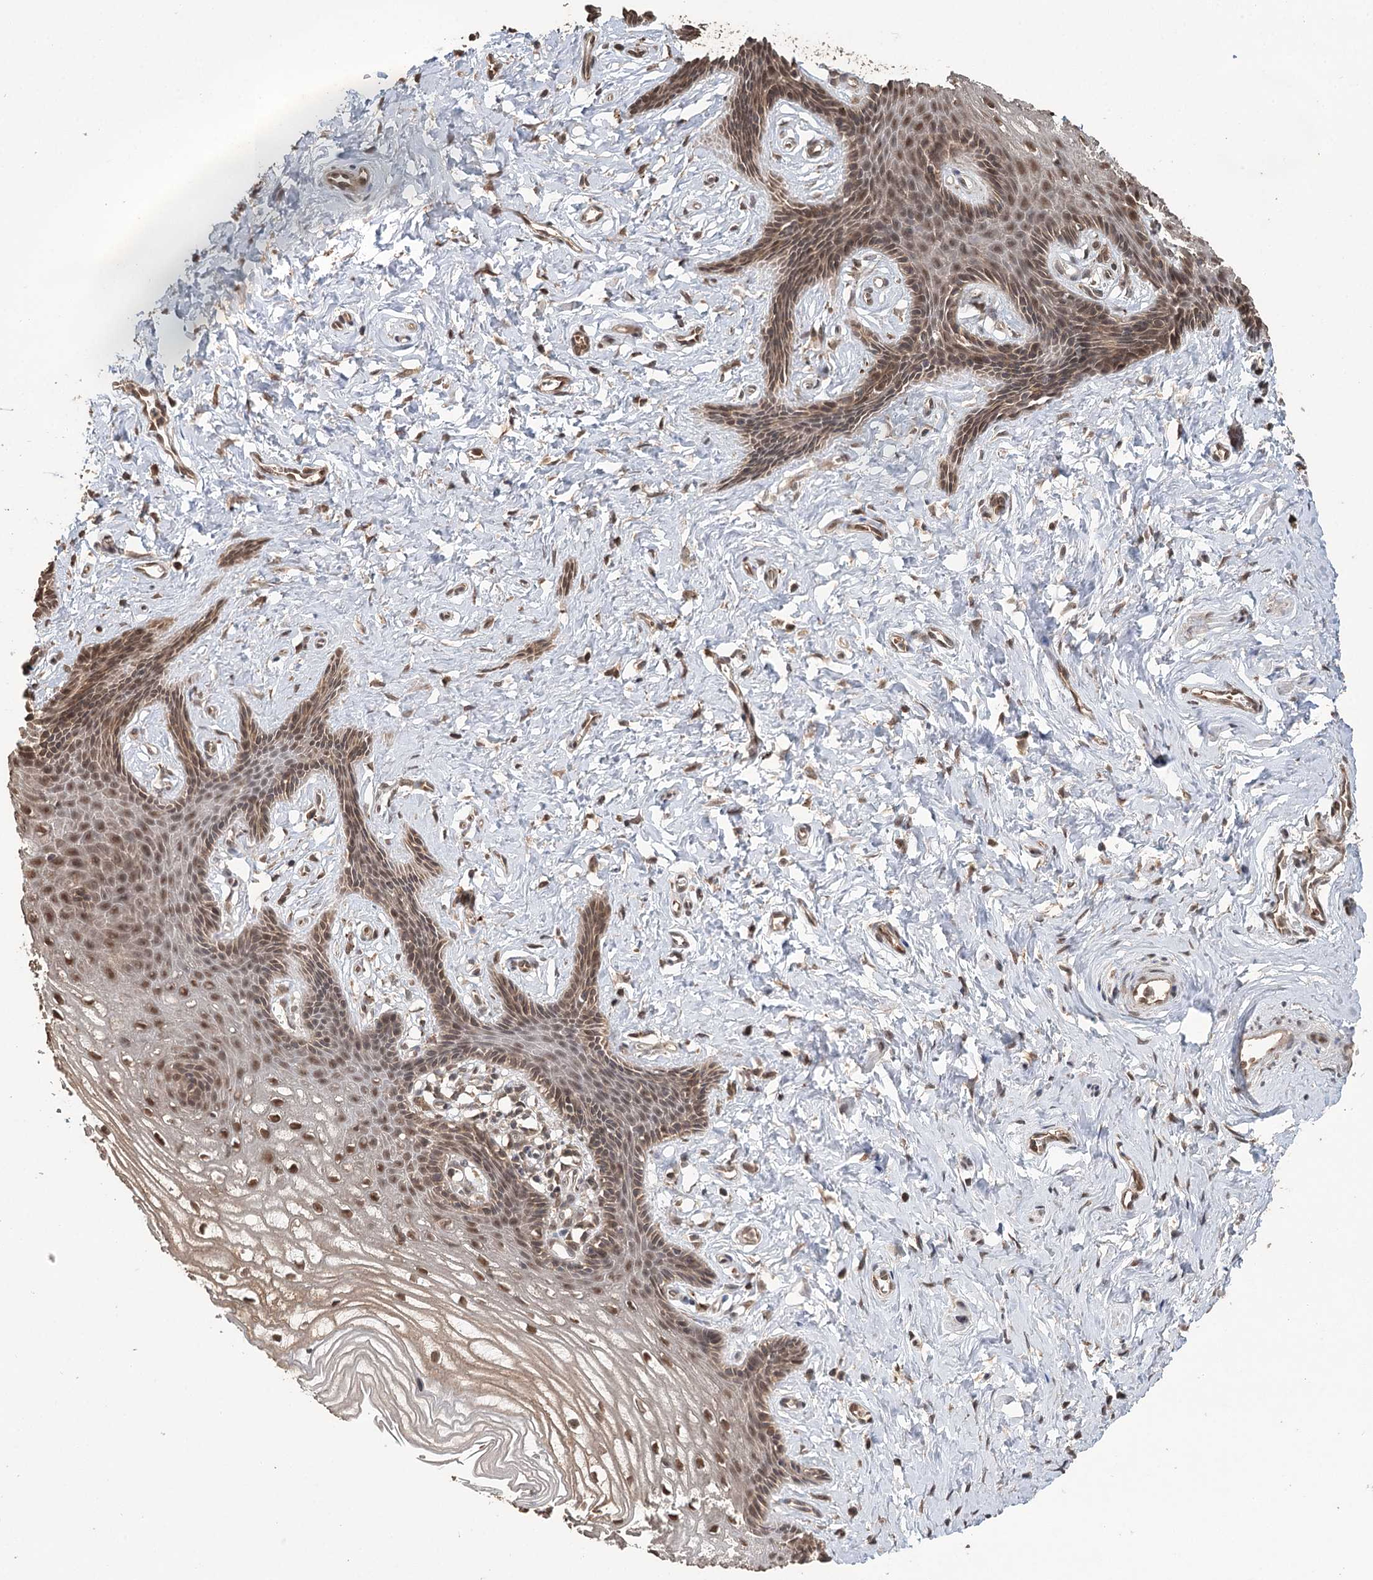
{"staining": {"intensity": "moderate", "quantity": ">75%", "location": "cytoplasmic/membranous,nuclear"}, "tissue": "vagina", "cell_type": "Squamous epithelial cells", "image_type": "normal", "snomed": [{"axis": "morphology", "description": "Normal tissue, NOS"}, {"axis": "topography", "description": "Vagina"}, {"axis": "topography", "description": "Cervix"}], "caption": "Immunohistochemistry of unremarkable vagina reveals medium levels of moderate cytoplasmic/membranous,nuclear positivity in about >75% of squamous epithelial cells.", "gene": "N6AMT1", "patient": {"sex": "female", "age": 40}}